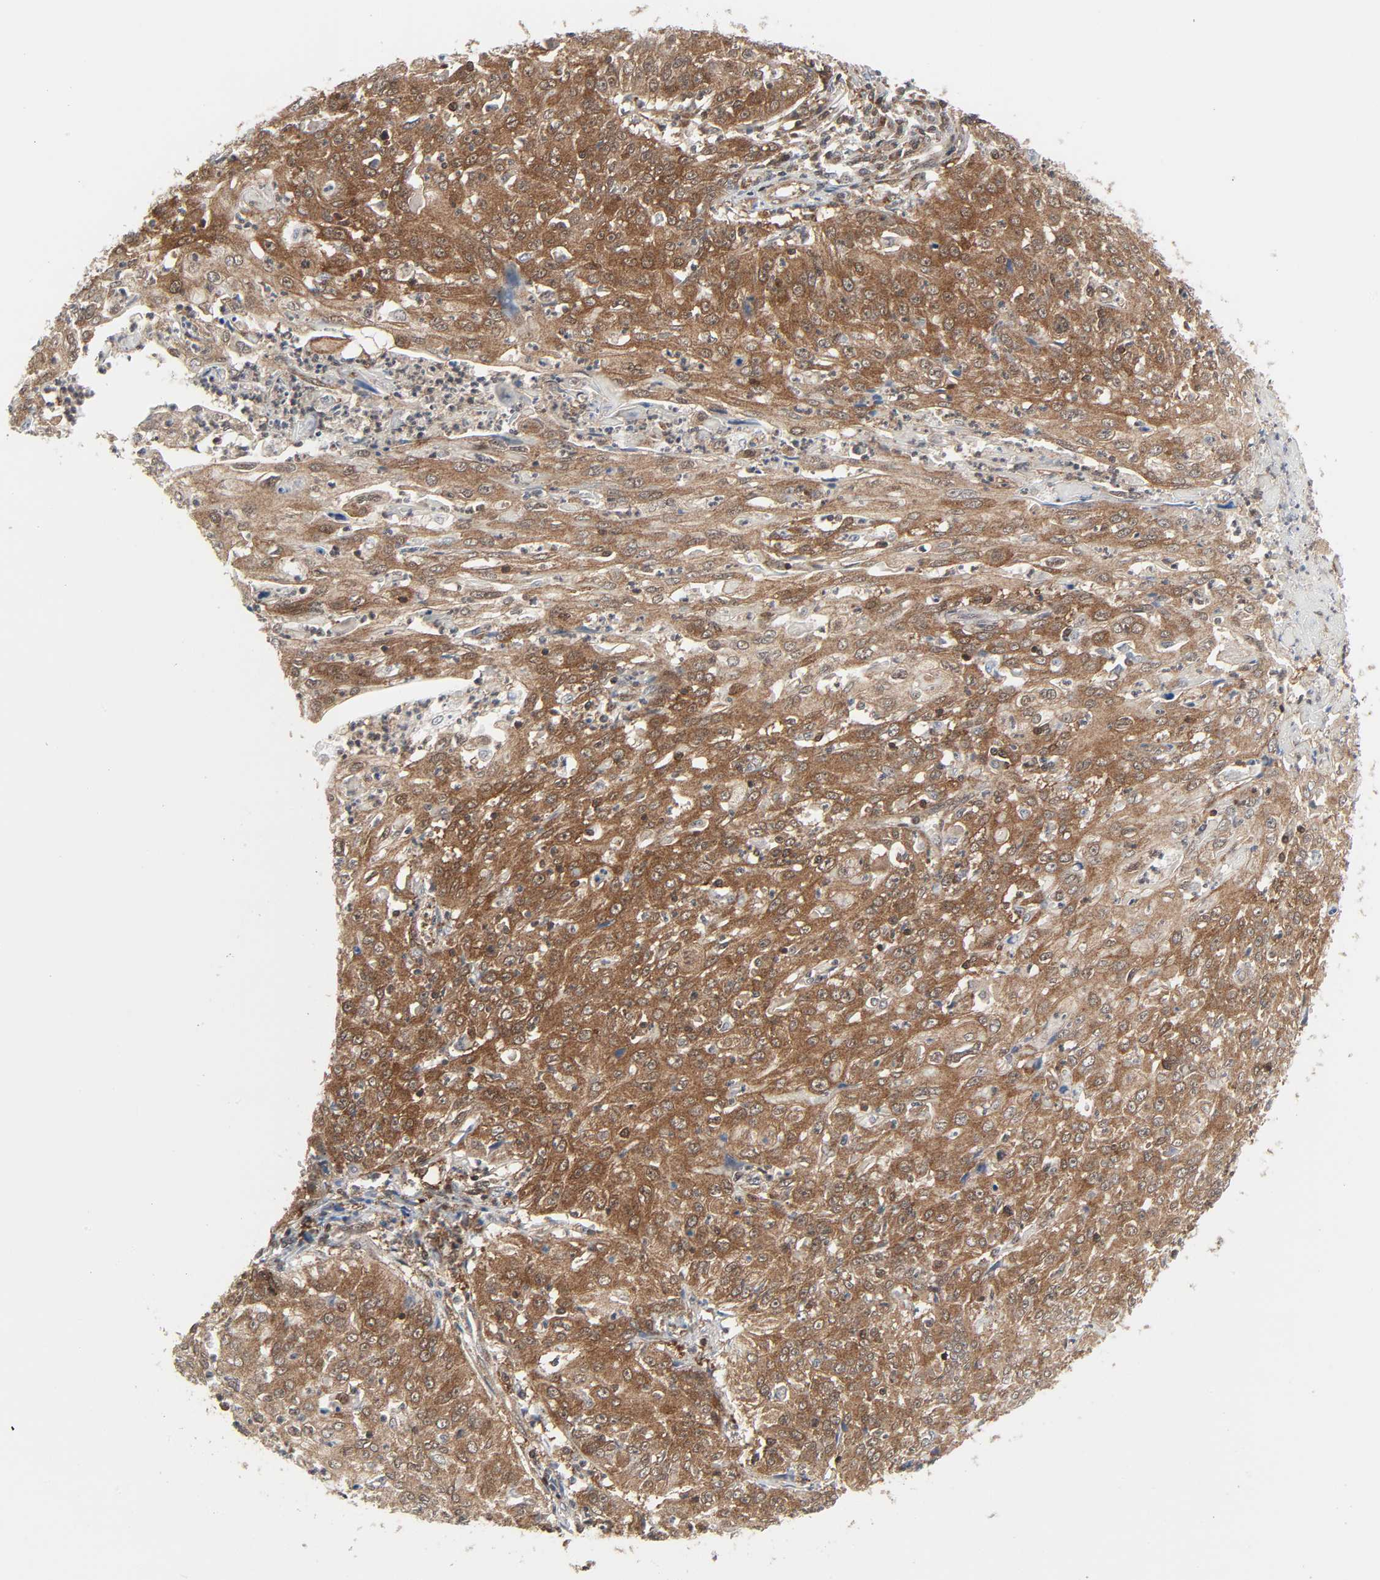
{"staining": {"intensity": "moderate", "quantity": ">75%", "location": "cytoplasmic/membranous"}, "tissue": "cervical cancer", "cell_type": "Tumor cells", "image_type": "cancer", "snomed": [{"axis": "morphology", "description": "Squamous cell carcinoma, NOS"}, {"axis": "topography", "description": "Cervix"}], "caption": "Cervical cancer stained for a protein shows moderate cytoplasmic/membranous positivity in tumor cells.", "gene": "GSK3A", "patient": {"sex": "female", "age": 39}}